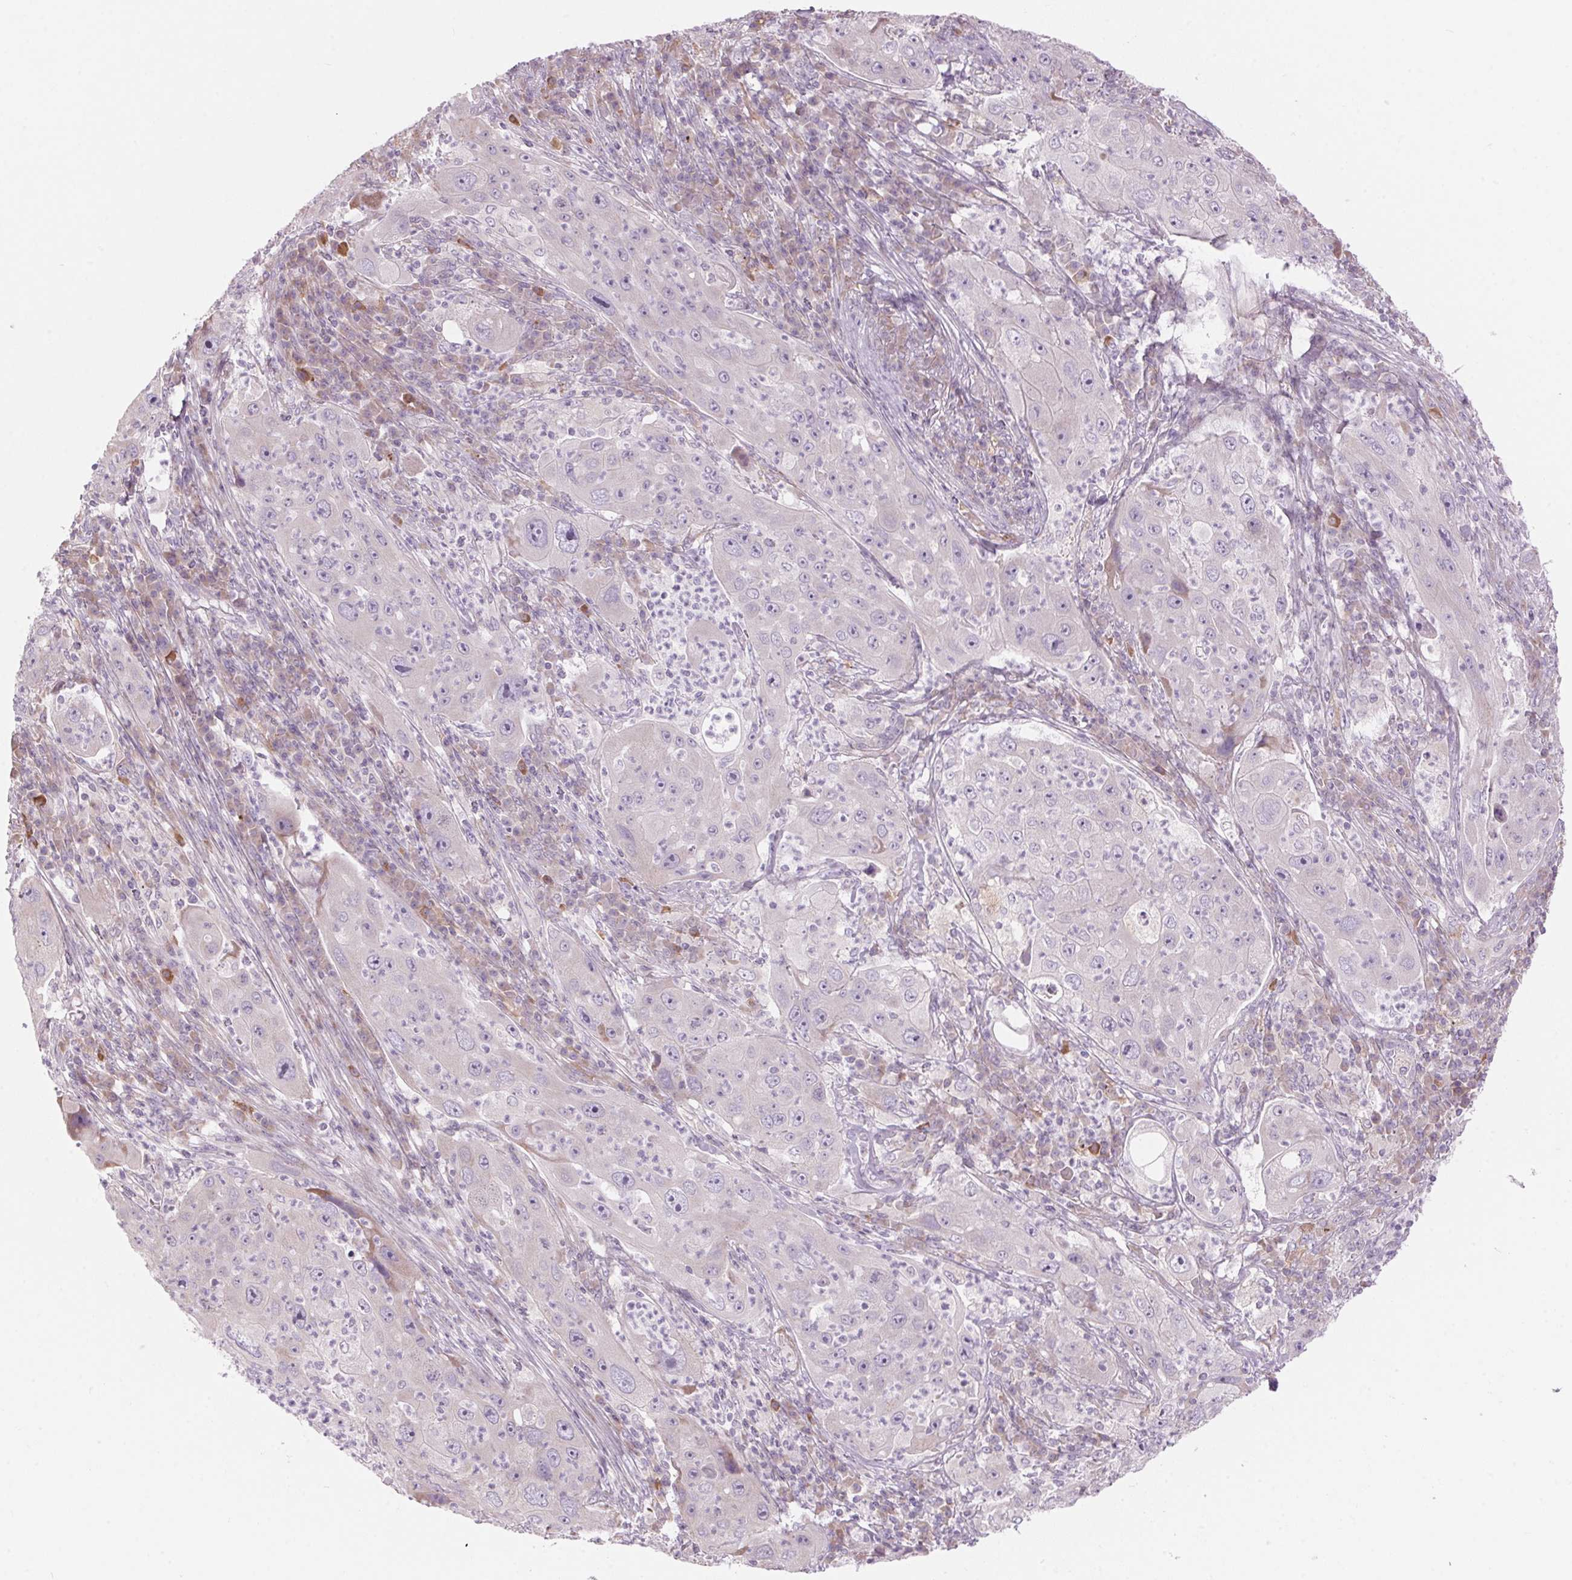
{"staining": {"intensity": "negative", "quantity": "none", "location": "none"}, "tissue": "lung cancer", "cell_type": "Tumor cells", "image_type": "cancer", "snomed": [{"axis": "morphology", "description": "Squamous cell carcinoma, NOS"}, {"axis": "topography", "description": "Lung"}], "caption": "Human lung squamous cell carcinoma stained for a protein using IHC reveals no staining in tumor cells.", "gene": "GNMT", "patient": {"sex": "female", "age": 59}}